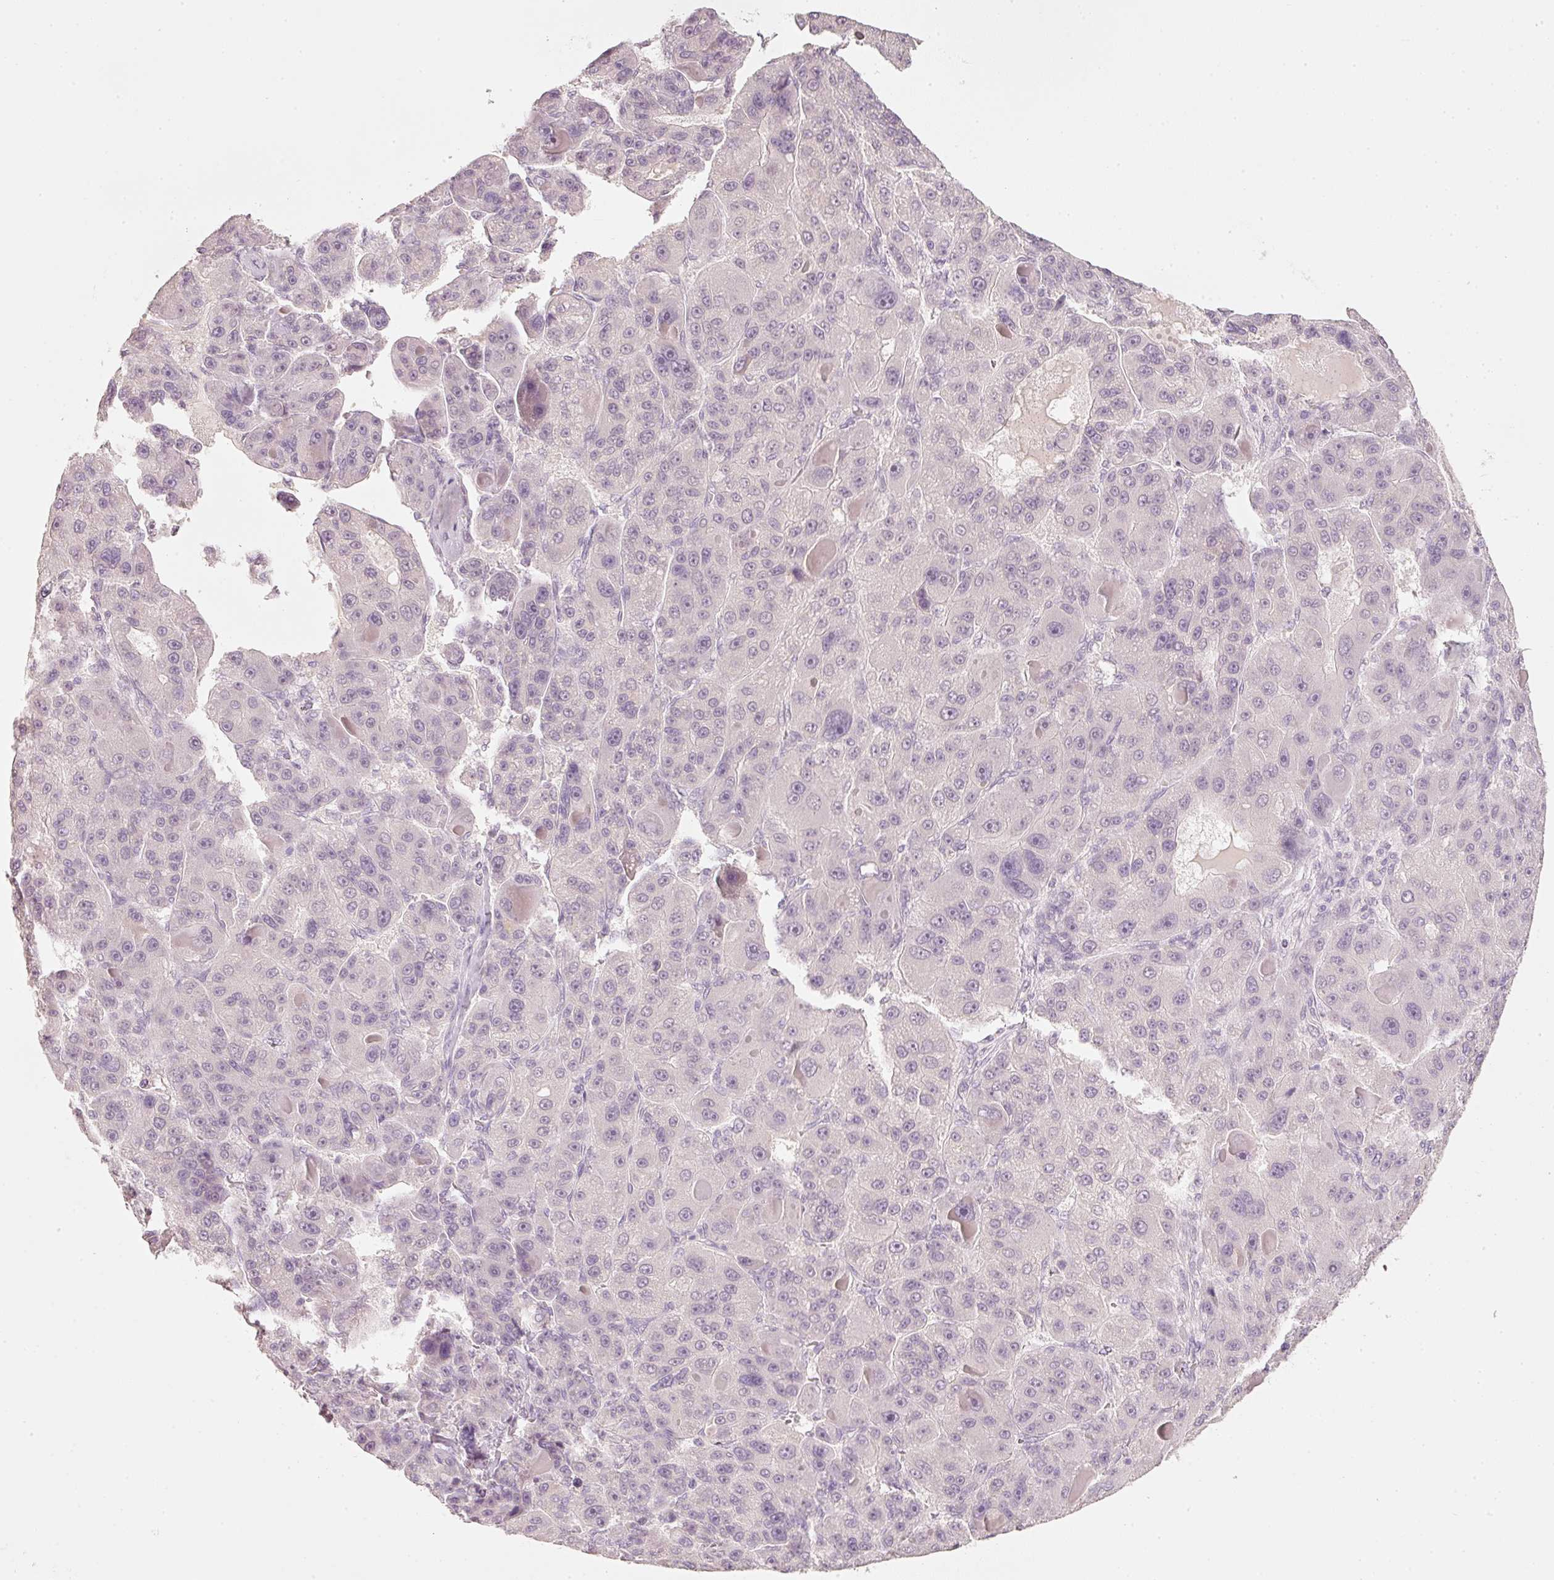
{"staining": {"intensity": "negative", "quantity": "none", "location": "none"}, "tissue": "liver cancer", "cell_type": "Tumor cells", "image_type": "cancer", "snomed": [{"axis": "morphology", "description": "Carcinoma, Hepatocellular, NOS"}, {"axis": "topography", "description": "Liver"}], "caption": "Liver cancer was stained to show a protein in brown. There is no significant expression in tumor cells.", "gene": "STEAP1", "patient": {"sex": "male", "age": 76}}